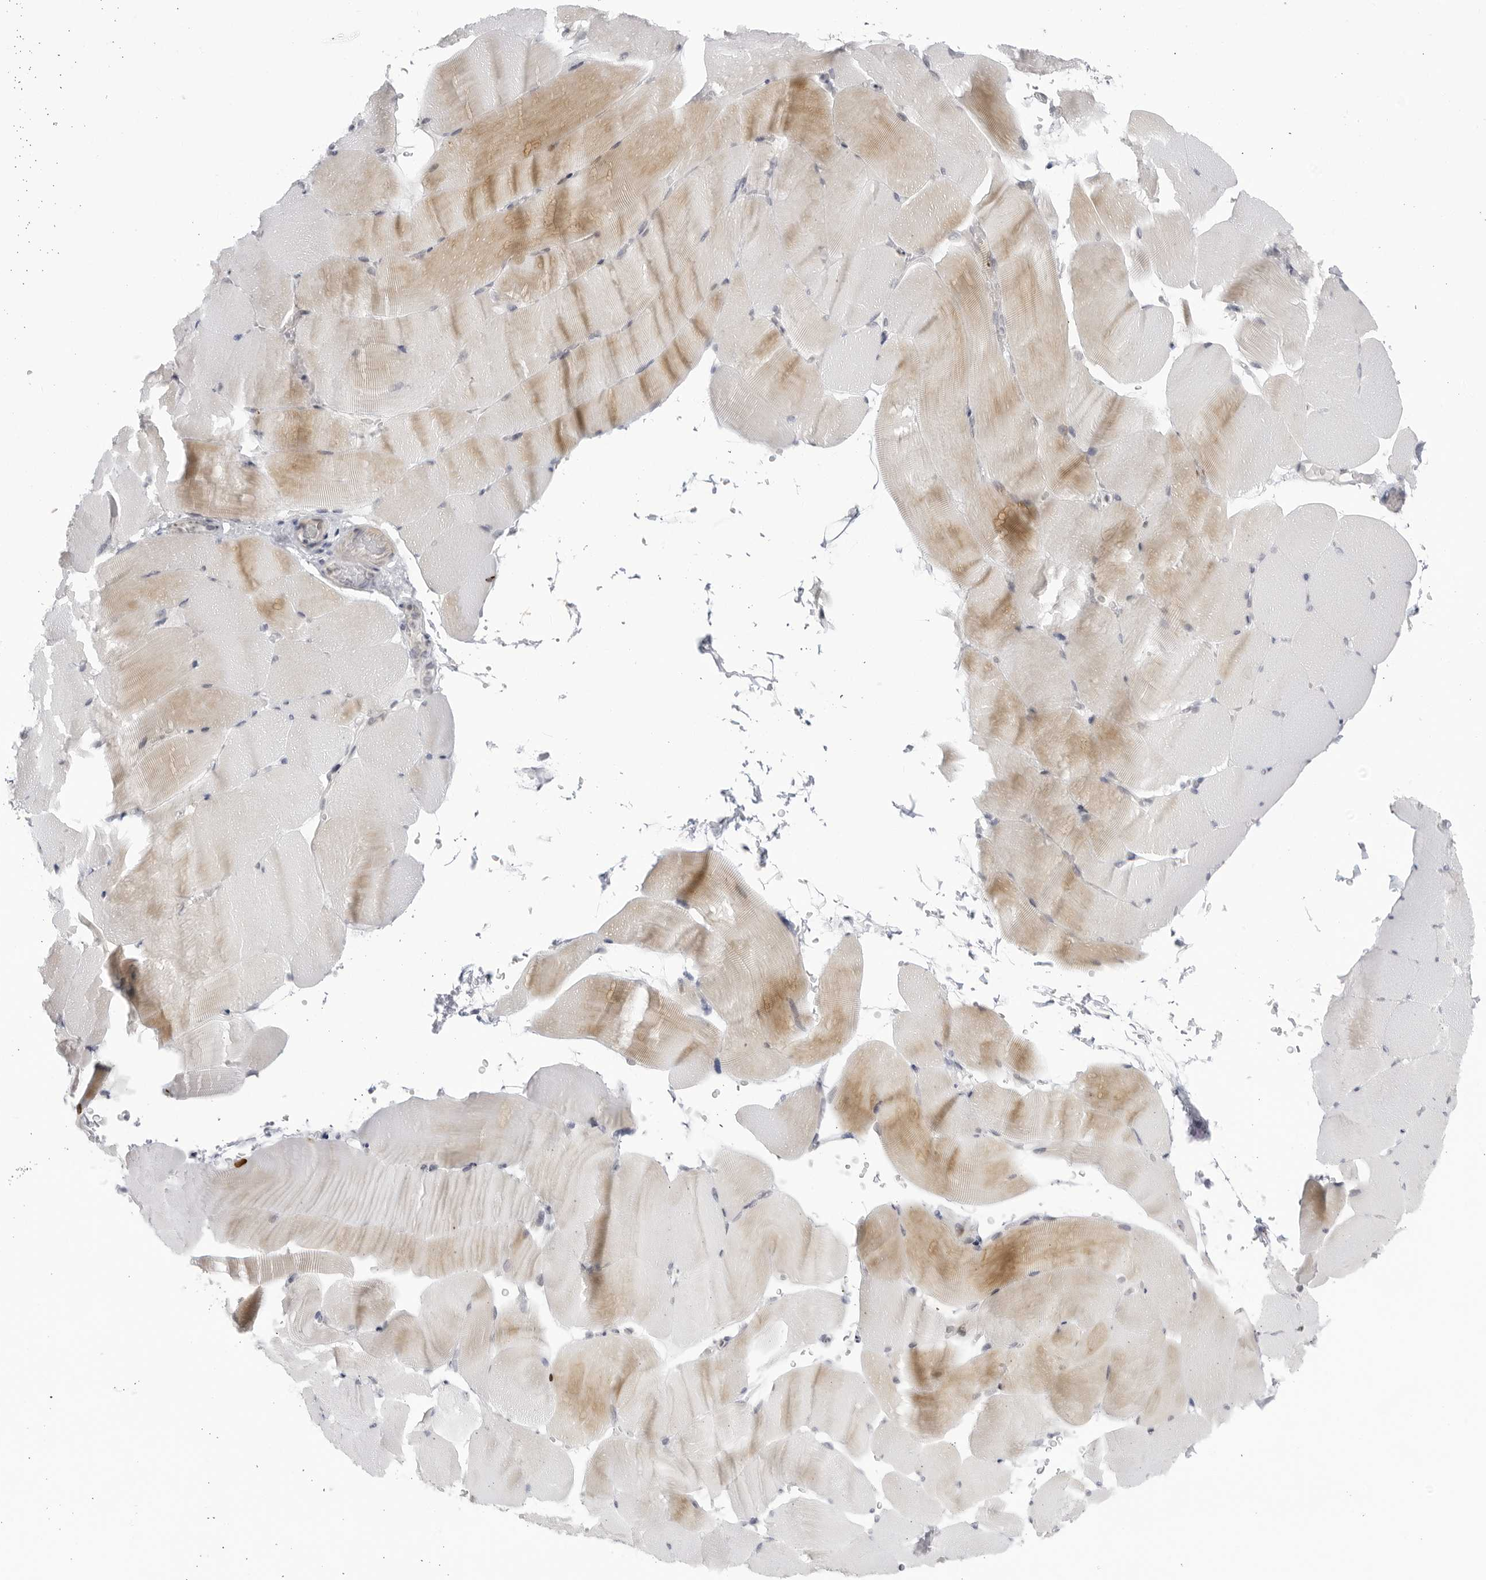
{"staining": {"intensity": "moderate", "quantity": "<25%", "location": "cytoplasmic/membranous"}, "tissue": "skeletal muscle", "cell_type": "Myocytes", "image_type": "normal", "snomed": [{"axis": "morphology", "description": "Normal tissue, NOS"}, {"axis": "topography", "description": "Skeletal muscle"}, {"axis": "topography", "description": "Parathyroid gland"}], "caption": "Immunohistochemistry (DAB (3,3'-diaminobenzidine)) staining of benign human skeletal muscle shows moderate cytoplasmic/membranous protein staining in about <25% of myocytes. The staining was performed using DAB, with brown indicating positive protein expression. Nuclei are stained blue with hematoxylin.", "gene": "CNBD1", "patient": {"sex": "female", "age": 37}}